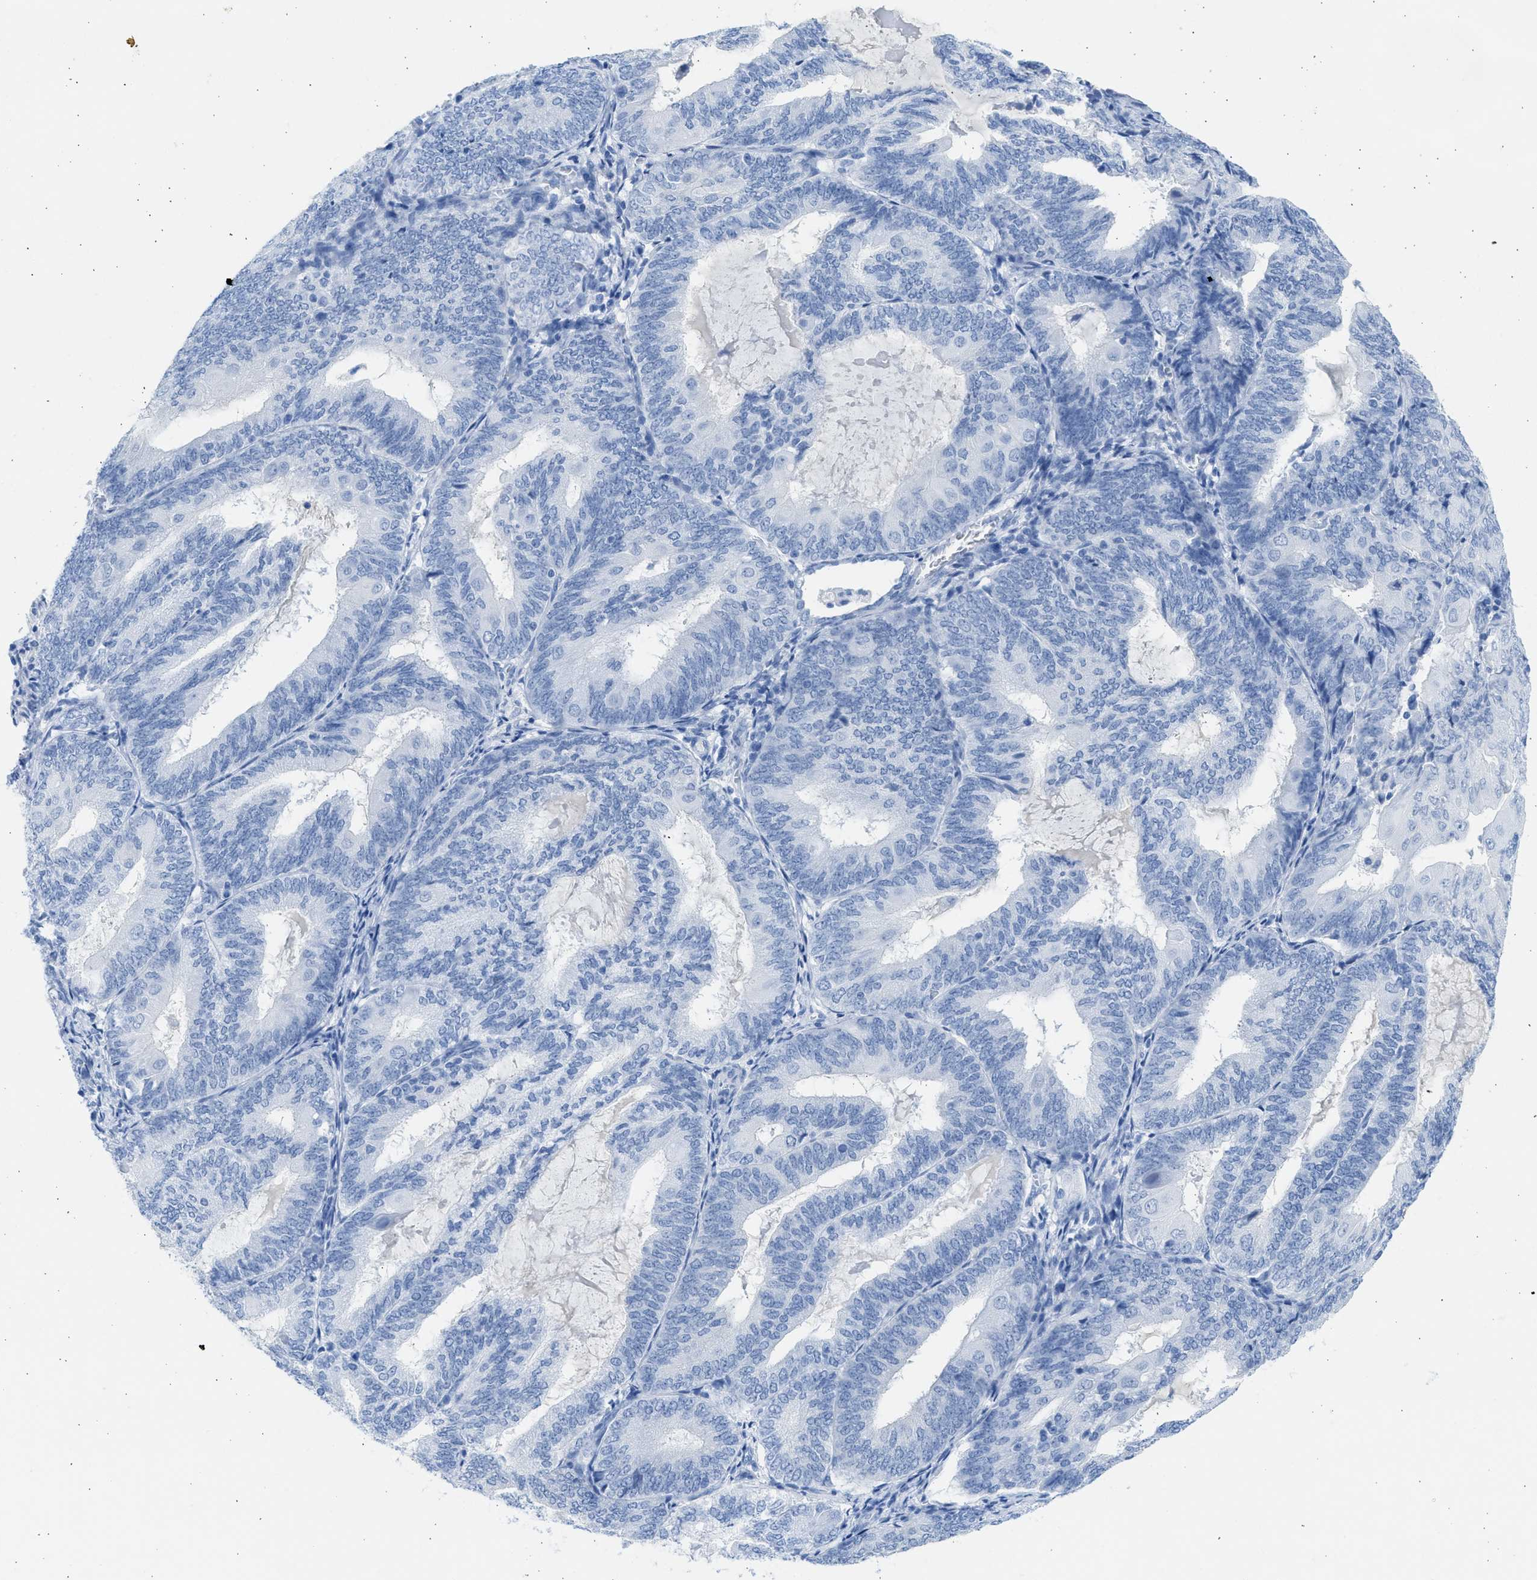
{"staining": {"intensity": "negative", "quantity": "none", "location": "none"}, "tissue": "endometrial cancer", "cell_type": "Tumor cells", "image_type": "cancer", "snomed": [{"axis": "morphology", "description": "Adenocarcinoma, NOS"}, {"axis": "topography", "description": "Endometrium"}], "caption": "An IHC histopathology image of endometrial cancer is shown. There is no staining in tumor cells of endometrial cancer.", "gene": "SPATA3", "patient": {"sex": "female", "age": 81}}